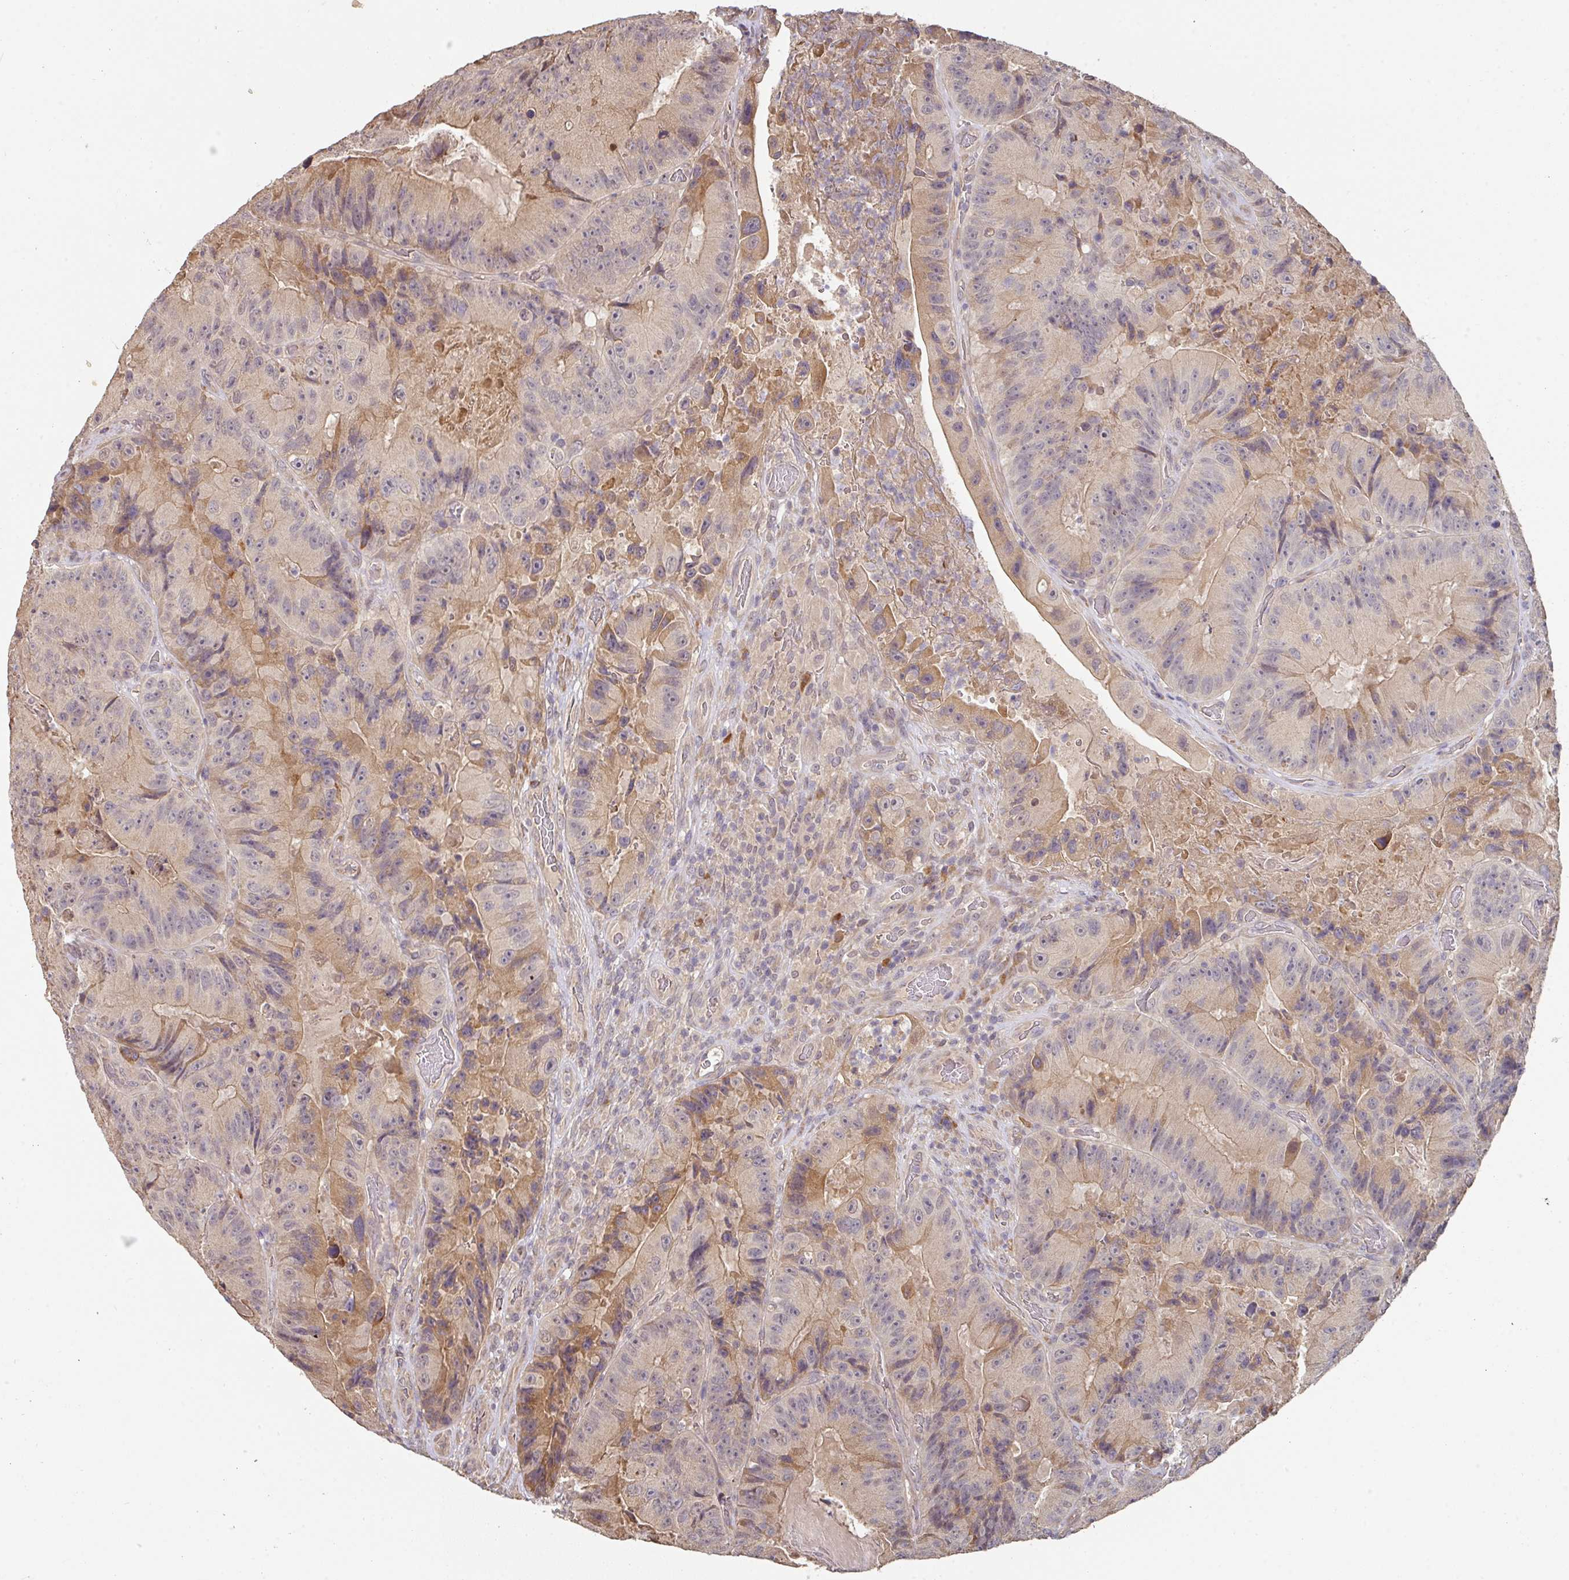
{"staining": {"intensity": "moderate", "quantity": "25%-75%", "location": "cytoplasmic/membranous"}, "tissue": "colorectal cancer", "cell_type": "Tumor cells", "image_type": "cancer", "snomed": [{"axis": "morphology", "description": "Adenocarcinoma, NOS"}, {"axis": "topography", "description": "Colon"}], "caption": "Approximately 25%-75% of tumor cells in adenocarcinoma (colorectal) display moderate cytoplasmic/membranous protein expression as visualized by brown immunohistochemical staining.", "gene": "ACVR2B", "patient": {"sex": "female", "age": 86}}